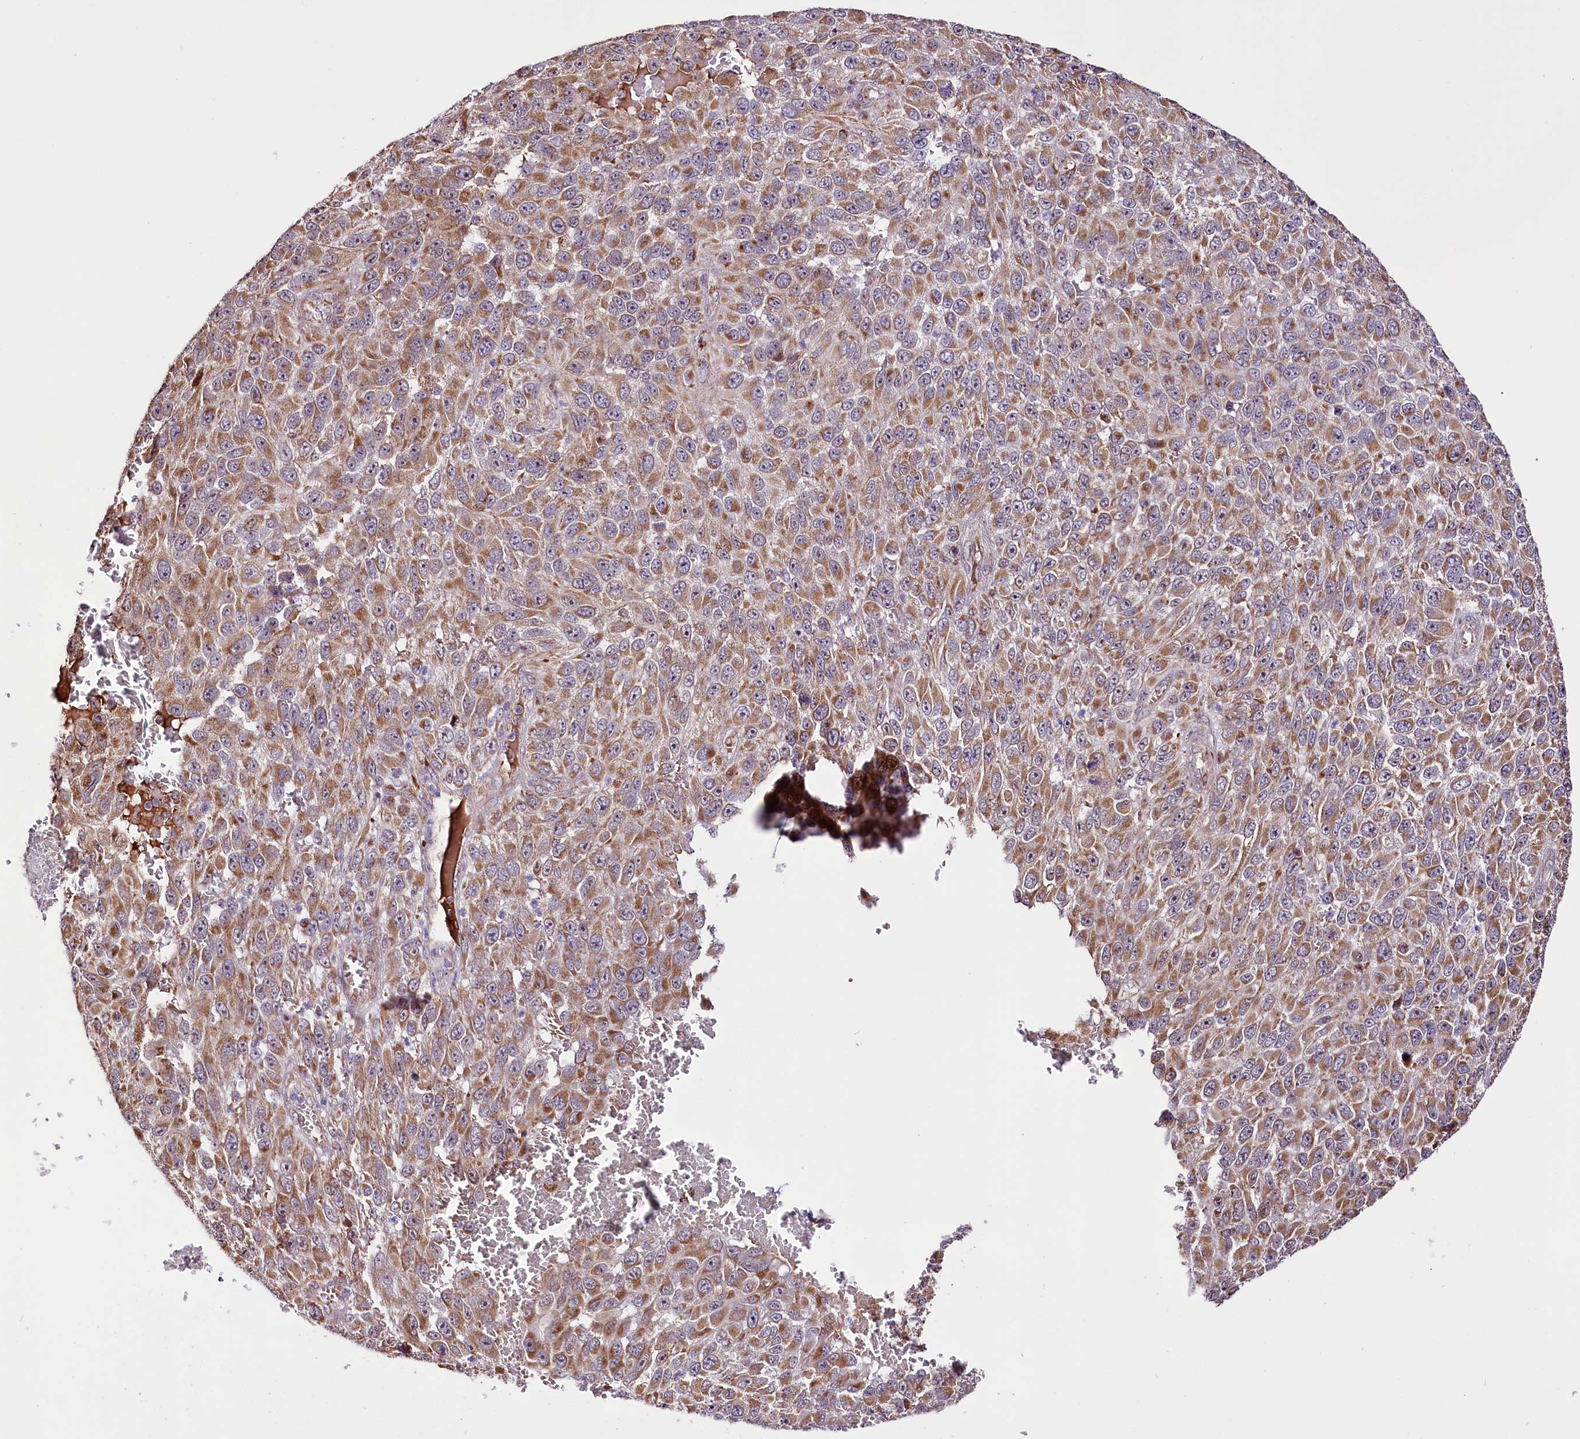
{"staining": {"intensity": "moderate", "quantity": ">75%", "location": "cytoplasmic/membranous"}, "tissue": "melanoma", "cell_type": "Tumor cells", "image_type": "cancer", "snomed": [{"axis": "morphology", "description": "Normal tissue, NOS"}, {"axis": "morphology", "description": "Malignant melanoma, NOS"}, {"axis": "topography", "description": "Skin"}], "caption": "The immunohistochemical stain labels moderate cytoplasmic/membranous positivity in tumor cells of malignant melanoma tissue.", "gene": "ST7", "patient": {"sex": "female", "age": 96}}